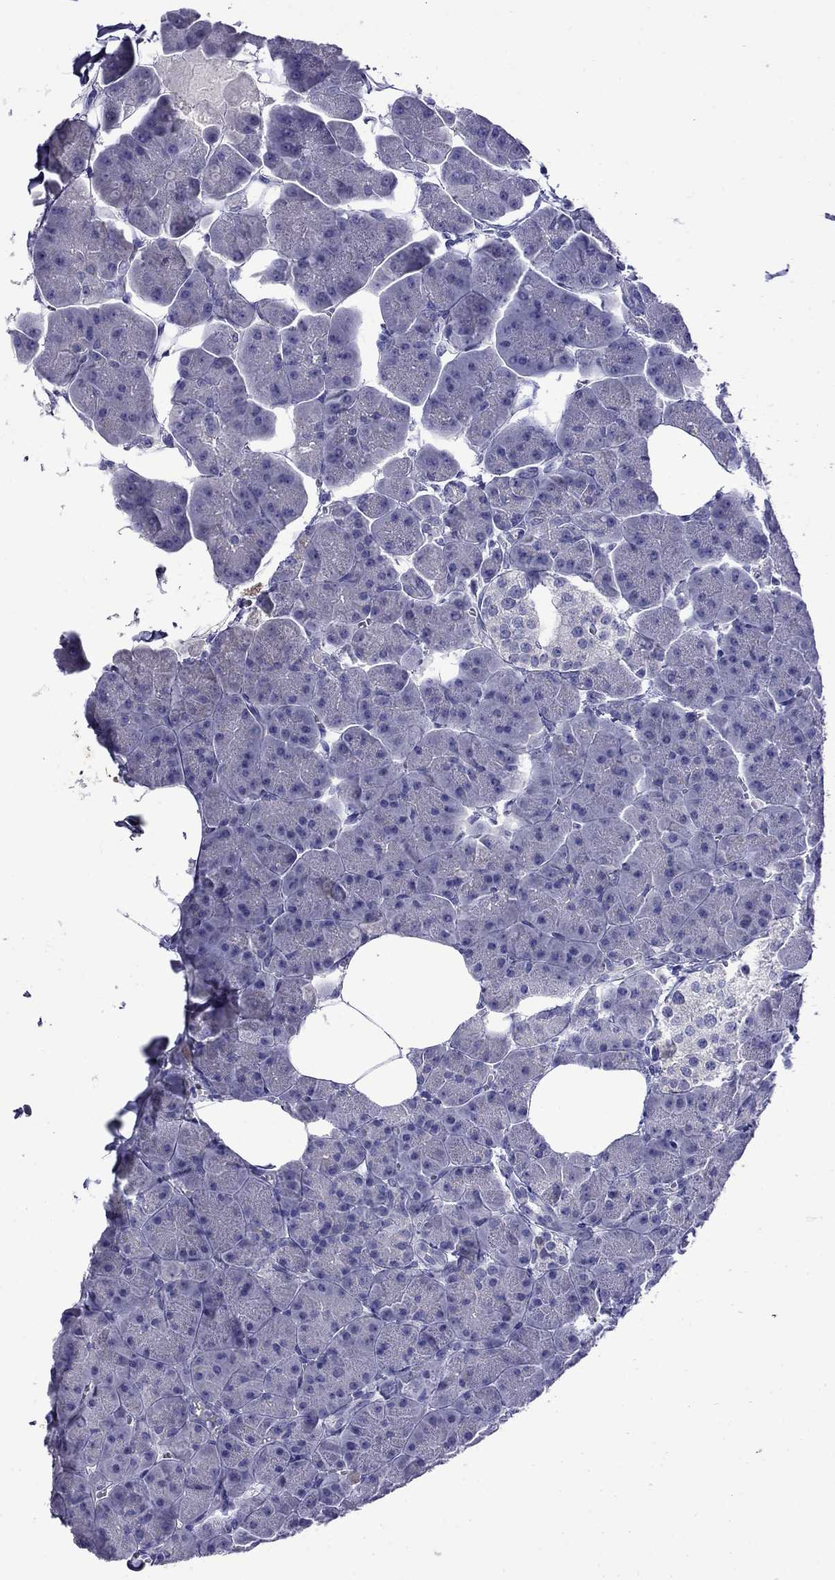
{"staining": {"intensity": "negative", "quantity": "none", "location": "none"}, "tissue": "pancreas", "cell_type": "Exocrine glandular cells", "image_type": "normal", "snomed": [{"axis": "morphology", "description": "Normal tissue, NOS"}, {"axis": "topography", "description": "Adipose tissue"}, {"axis": "topography", "description": "Pancreas"}, {"axis": "topography", "description": "Peripheral nerve tissue"}], "caption": "Human pancreas stained for a protein using IHC exhibits no staining in exocrine glandular cells.", "gene": "MYO15A", "patient": {"sex": "female", "age": 58}}